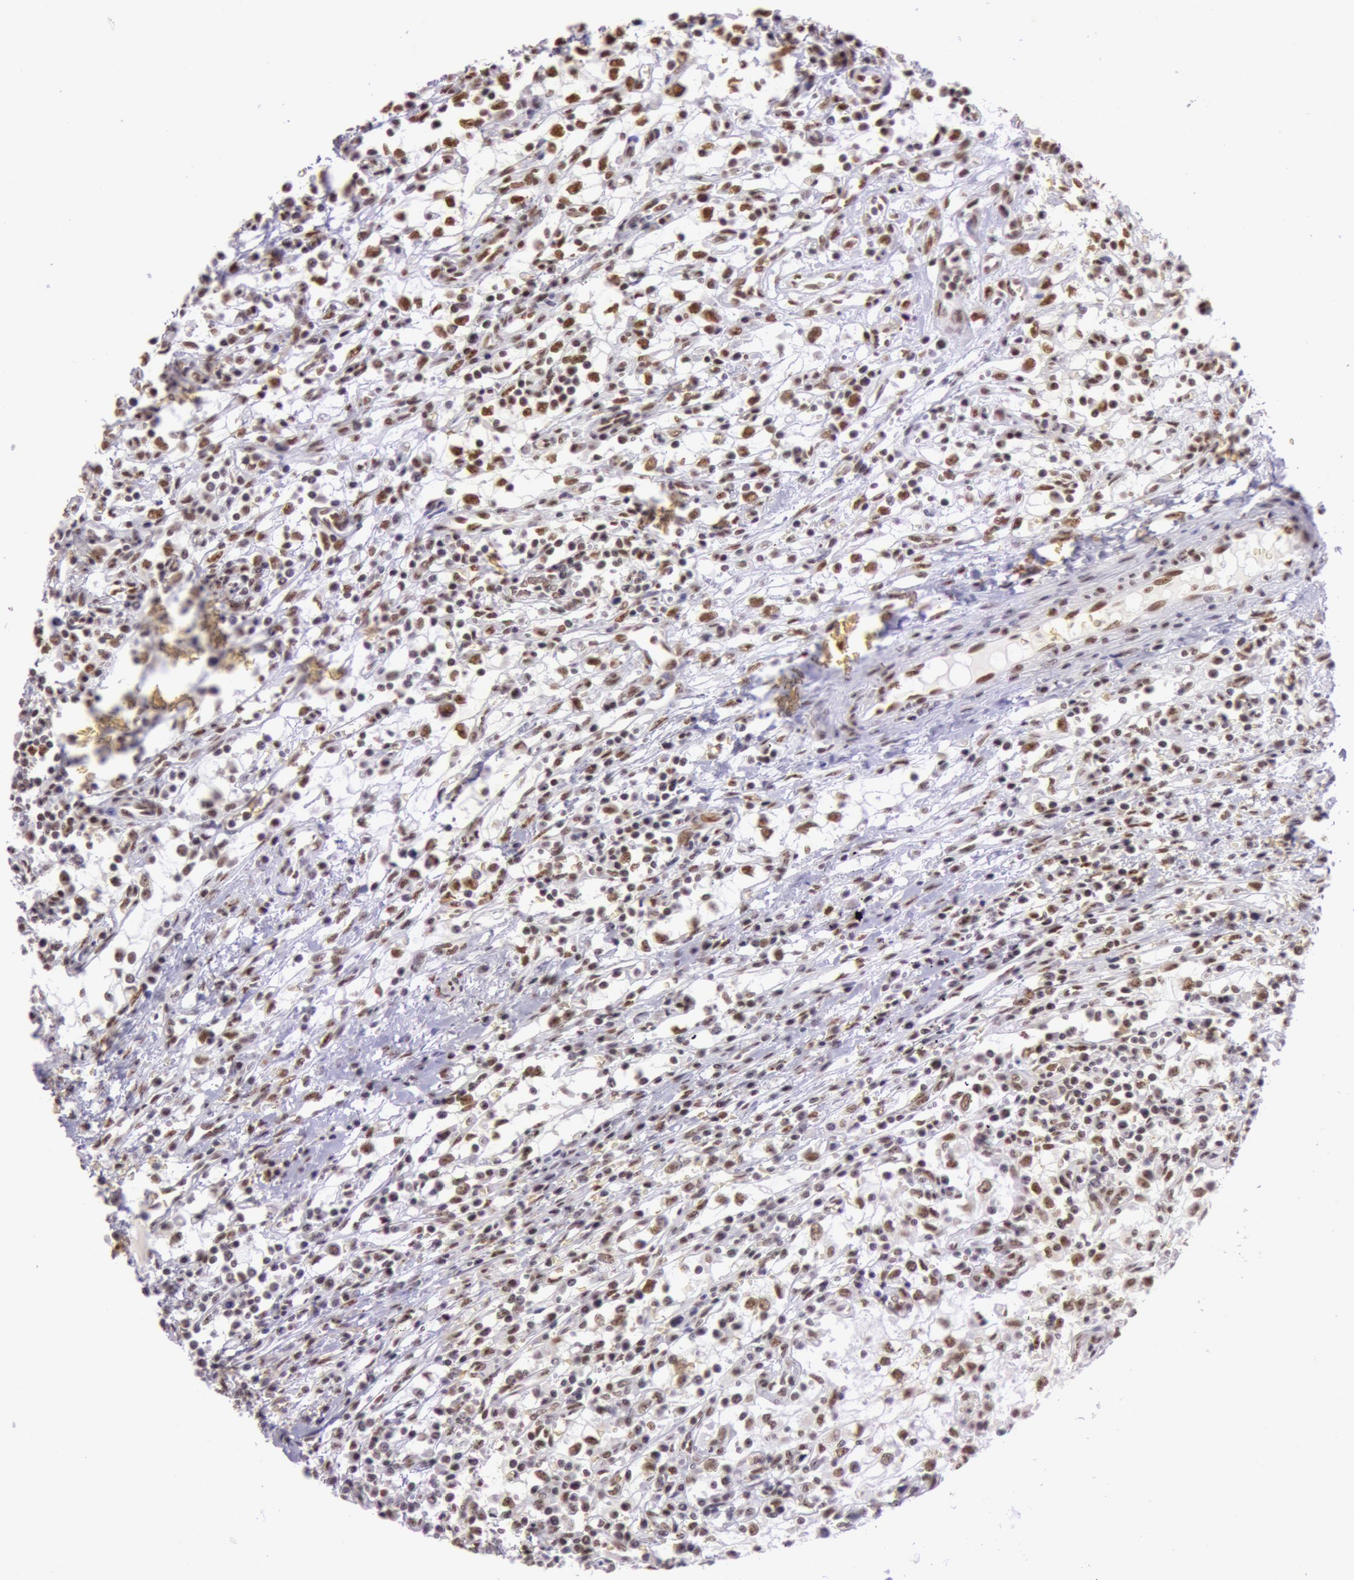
{"staining": {"intensity": "moderate", "quantity": "25%-75%", "location": "nuclear"}, "tissue": "renal cancer", "cell_type": "Tumor cells", "image_type": "cancer", "snomed": [{"axis": "morphology", "description": "Adenocarcinoma, NOS"}, {"axis": "topography", "description": "Kidney"}], "caption": "The histopathology image displays immunohistochemical staining of renal adenocarcinoma. There is moderate nuclear staining is present in approximately 25%-75% of tumor cells.", "gene": "NBN", "patient": {"sex": "male", "age": 82}}